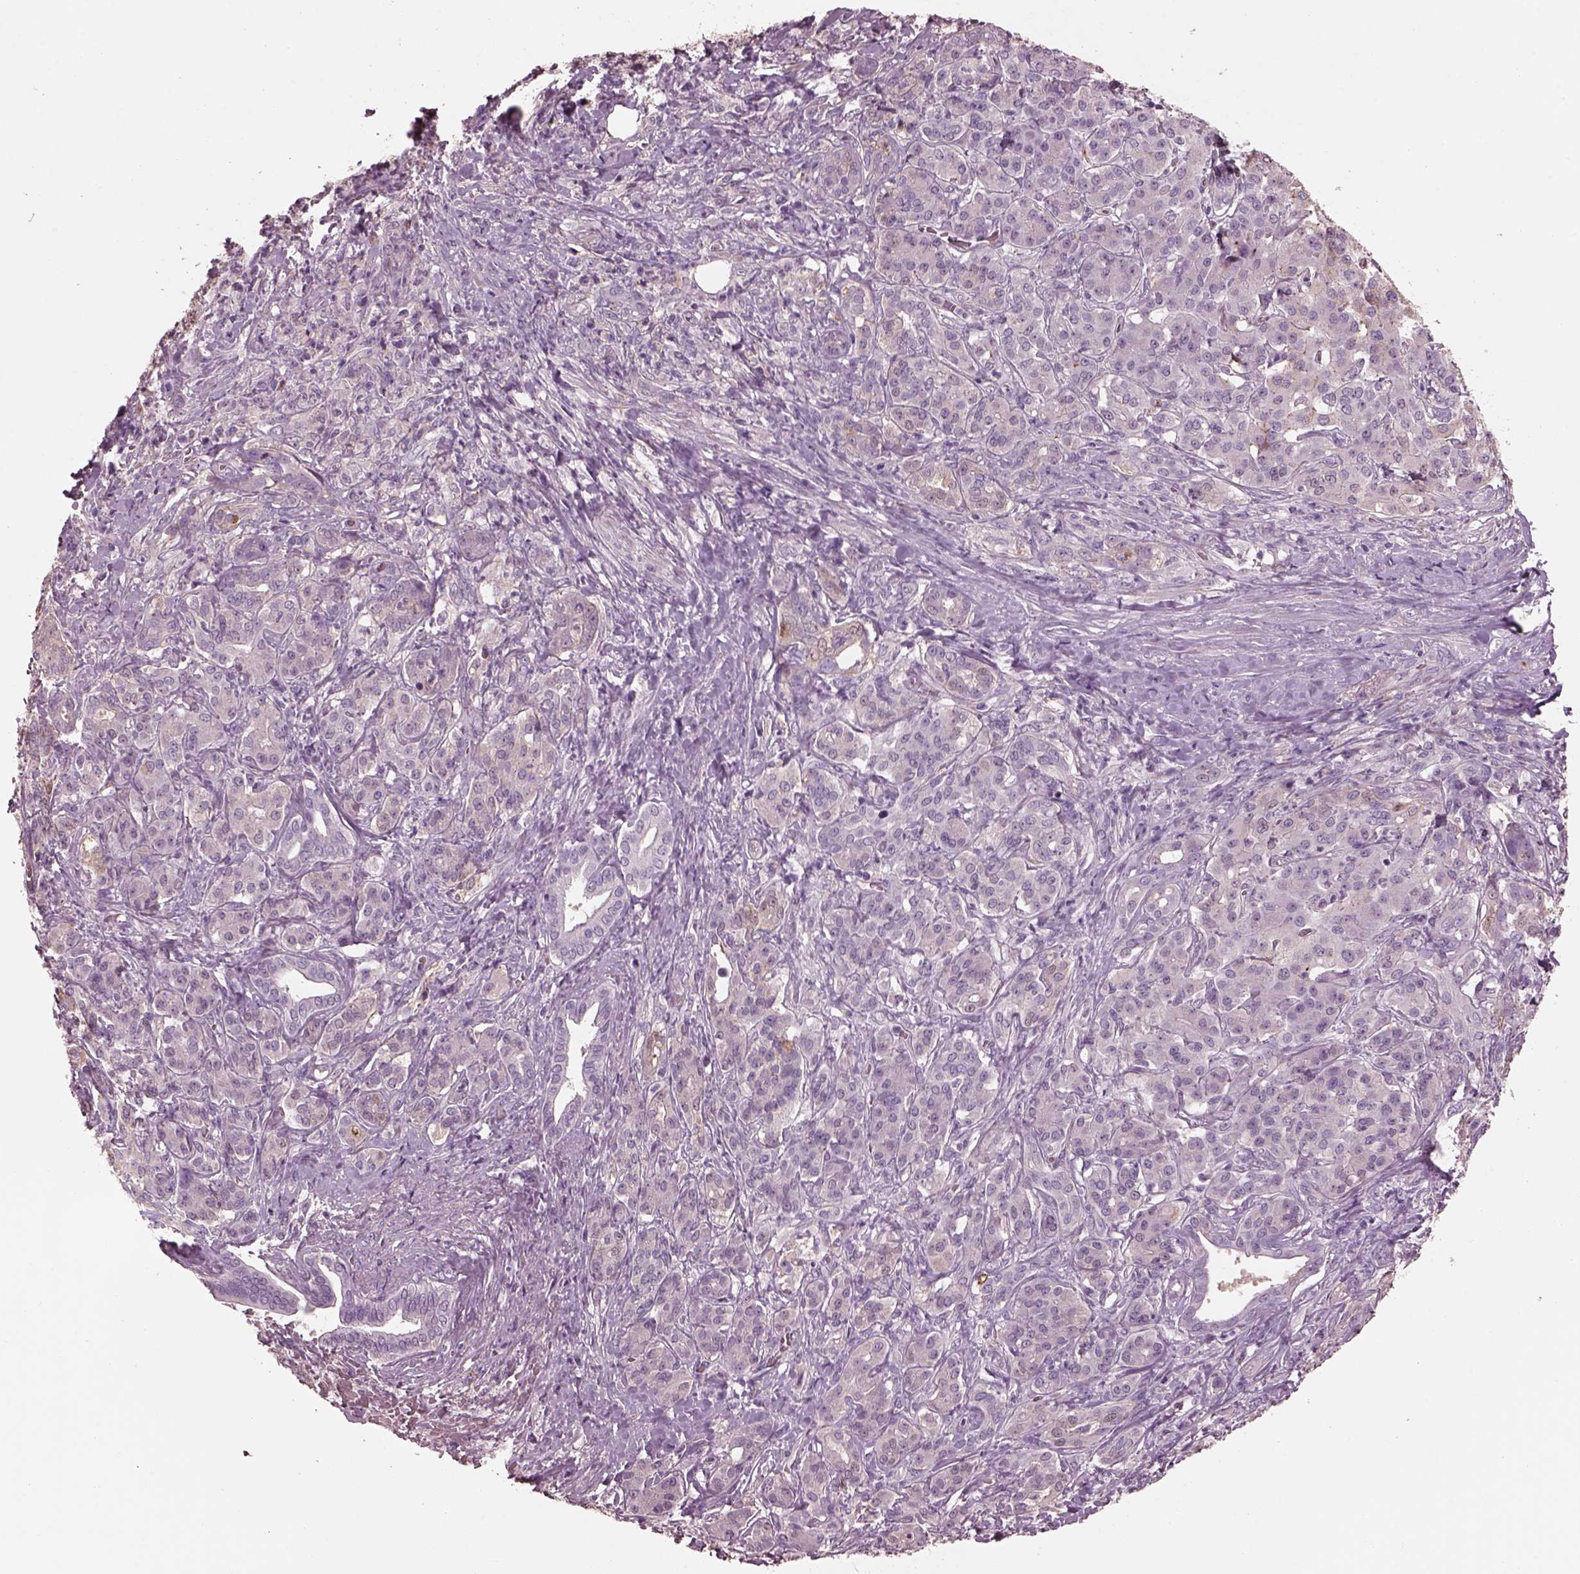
{"staining": {"intensity": "negative", "quantity": "none", "location": "none"}, "tissue": "pancreatic cancer", "cell_type": "Tumor cells", "image_type": "cancer", "snomed": [{"axis": "morphology", "description": "Normal tissue, NOS"}, {"axis": "morphology", "description": "Inflammation, NOS"}, {"axis": "morphology", "description": "Adenocarcinoma, NOS"}, {"axis": "topography", "description": "Pancreas"}], "caption": "Immunohistochemical staining of human pancreatic cancer demonstrates no significant positivity in tumor cells.", "gene": "SRI", "patient": {"sex": "male", "age": 57}}